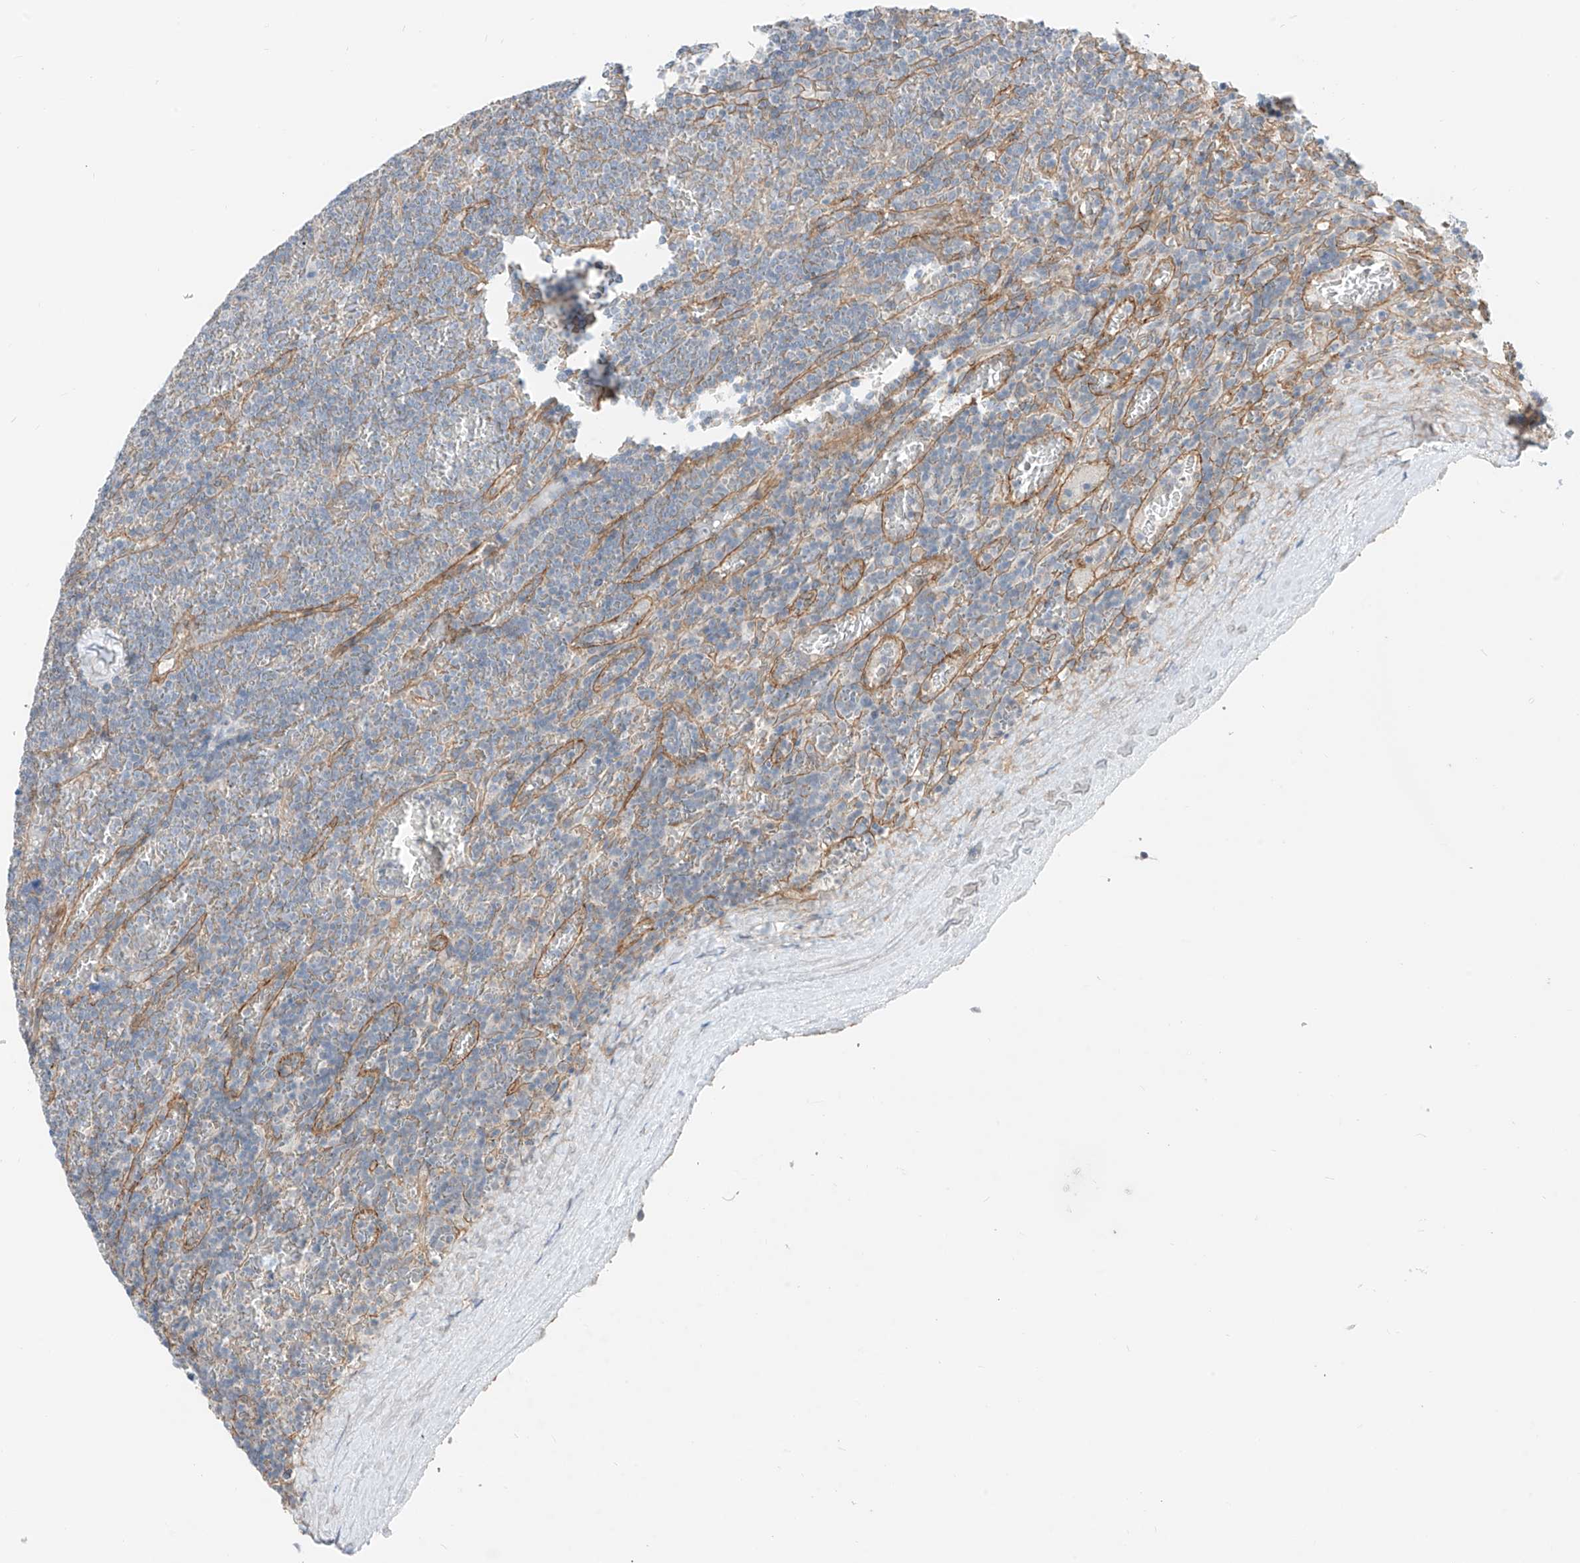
{"staining": {"intensity": "negative", "quantity": "none", "location": "none"}, "tissue": "lymphoma", "cell_type": "Tumor cells", "image_type": "cancer", "snomed": [{"axis": "morphology", "description": "Malignant lymphoma, non-Hodgkin's type, Low grade"}, {"axis": "topography", "description": "Spleen"}], "caption": "Immunohistochemistry (IHC) micrograph of neoplastic tissue: lymphoma stained with DAB shows no significant protein positivity in tumor cells.", "gene": "ABLIM2", "patient": {"sex": "female", "age": 19}}